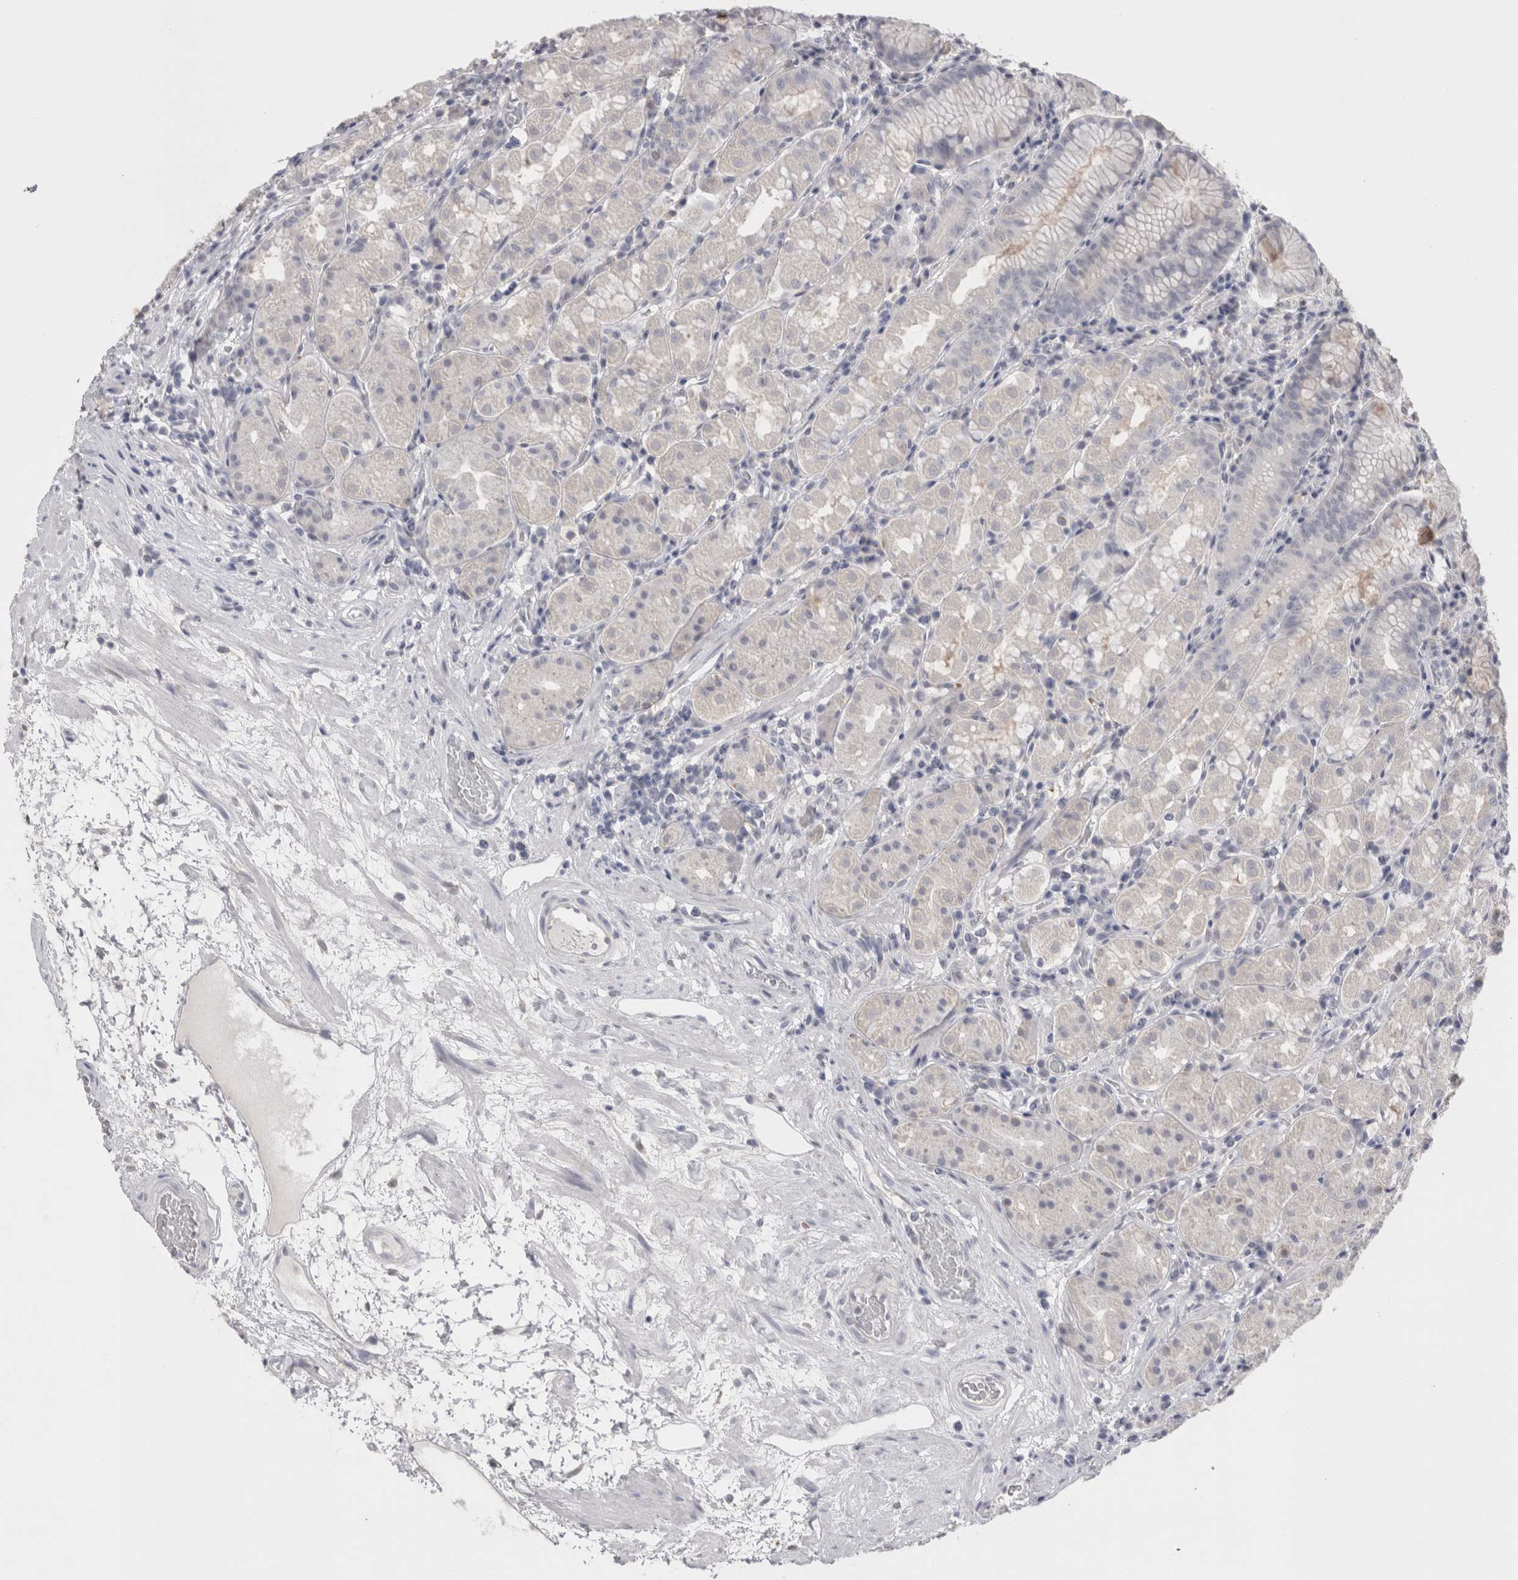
{"staining": {"intensity": "negative", "quantity": "none", "location": "none"}, "tissue": "stomach", "cell_type": "Glandular cells", "image_type": "normal", "snomed": [{"axis": "morphology", "description": "Normal tissue, NOS"}, {"axis": "topography", "description": "Stomach, lower"}], "caption": "Immunohistochemistry micrograph of unremarkable human stomach stained for a protein (brown), which exhibits no staining in glandular cells.", "gene": "SUCNR1", "patient": {"sex": "female", "age": 56}}